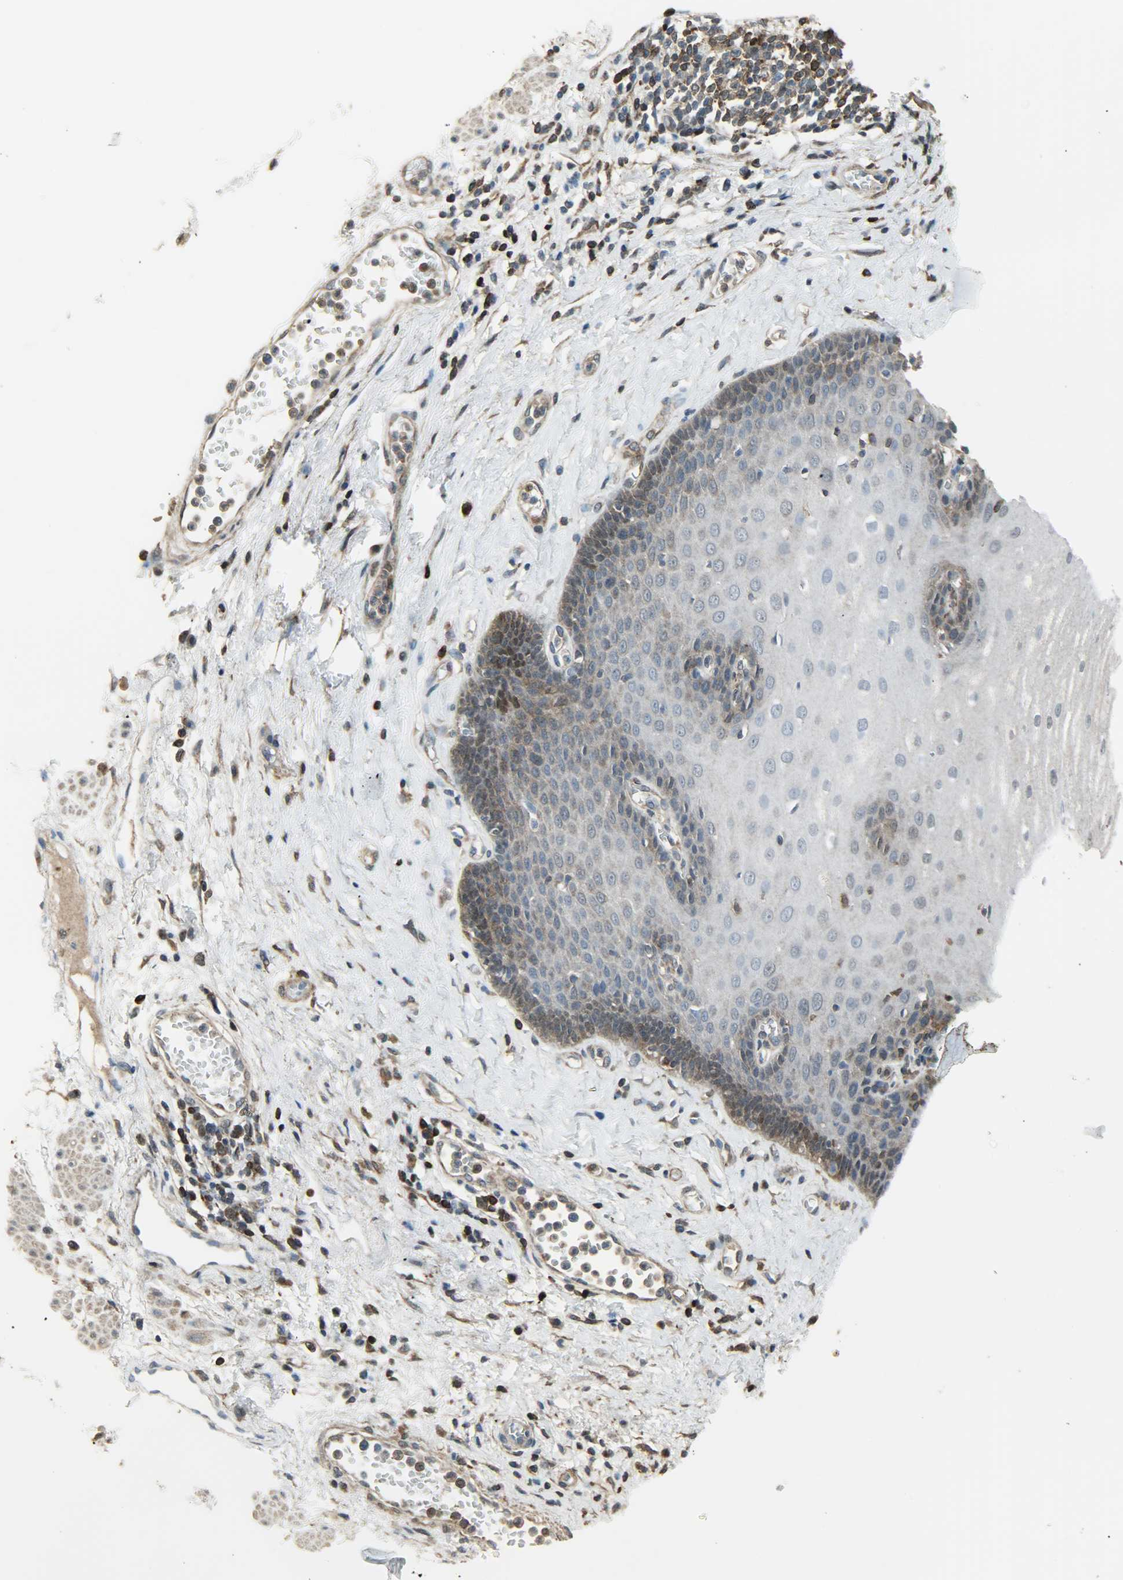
{"staining": {"intensity": "weak", "quantity": ">75%", "location": "cytoplasmic/membranous"}, "tissue": "esophagus", "cell_type": "Squamous epithelial cells", "image_type": "normal", "snomed": [{"axis": "morphology", "description": "Normal tissue, NOS"}, {"axis": "morphology", "description": "Squamous cell carcinoma, NOS"}, {"axis": "topography", "description": "Esophagus"}], "caption": "Squamous epithelial cells reveal low levels of weak cytoplasmic/membranous positivity in about >75% of cells in benign human esophagus. (brown staining indicates protein expression, while blue staining denotes nuclei).", "gene": "LDHB", "patient": {"sex": "male", "age": 65}}